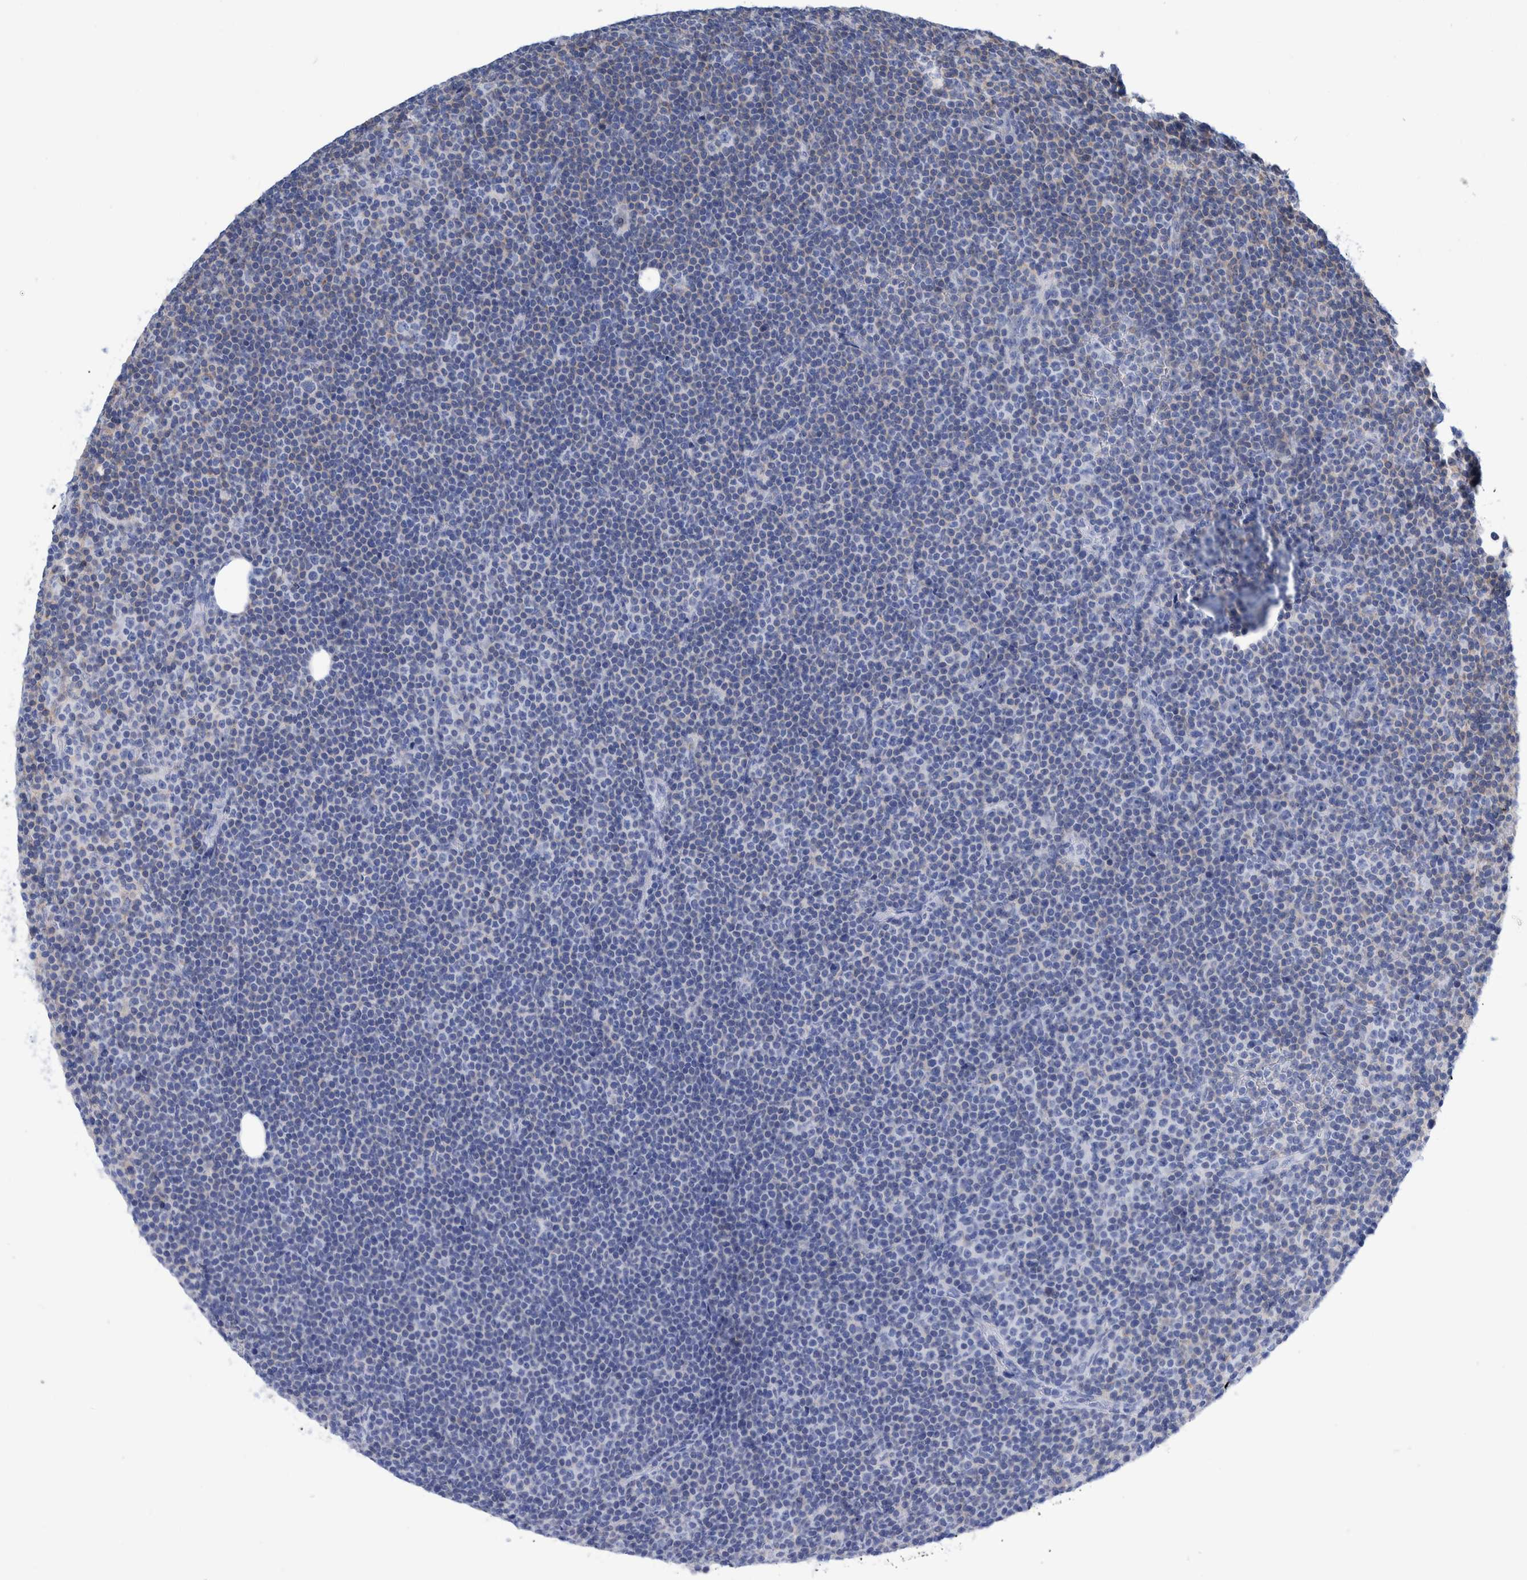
{"staining": {"intensity": "negative", "quantity": "none", "location": "none"}, "tissue": "lymphoma", "cell_type": "Tumor cells", "image_type": "cancer", "snomed": [{"axis": "morphology", "description": "Malignant lymphoma, non-Hodgkin's type, Low grade"}, {"axis": "topography", "description": "Lymph node"}], "caption": "The immunohistochemistry (IHC) histopathology image has no significant staining in tumor cells of lymphoma tissue.", "gene": "KRT14", "patient": {"sex": "female", "age": 67}}